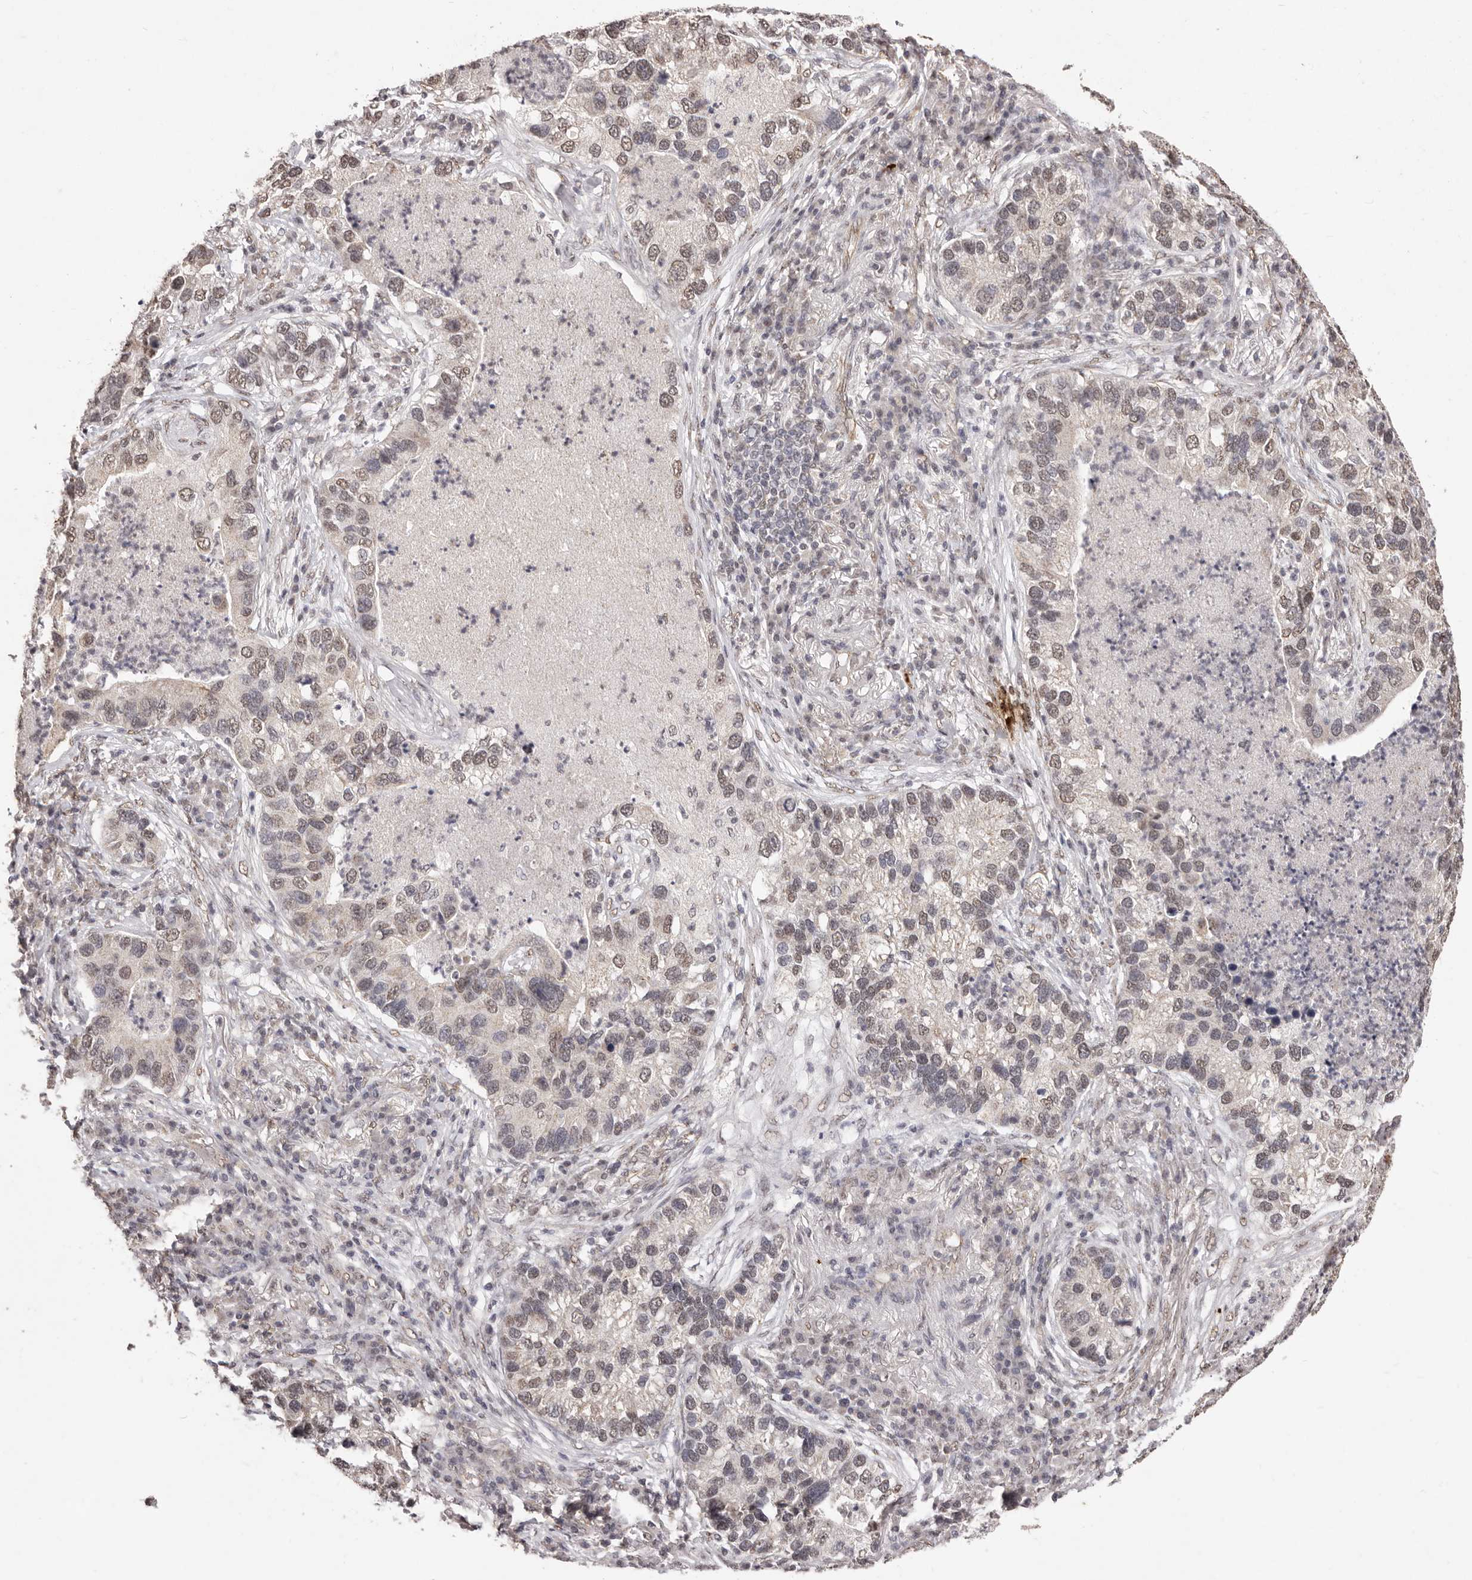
{"staining": {"intensity": "moderate", "quantity": "25%-75%", "location": "nuclear"}, "tissue": "lung cancer", "cell_type": "Tumor cells", "image_type": "cancer", "snomed": [{"axis": "morphology", "description": "Normal tissue, NOS"}, {"axis": "morphology", "description": "Adenocarcinoma, NOS"}, {"axis": "topography", "description": "Bronchus"}, {"axis": "topography", "description": "Lung"}], "caption": "Human lung adenocarcinoma stained for a protein (brown) reveals moderate nuclear positive expression in approximately 25%-75% of tumor cells.", "gene": "RPS6KA5", "patient": {"sex": "male", "age": 54}}